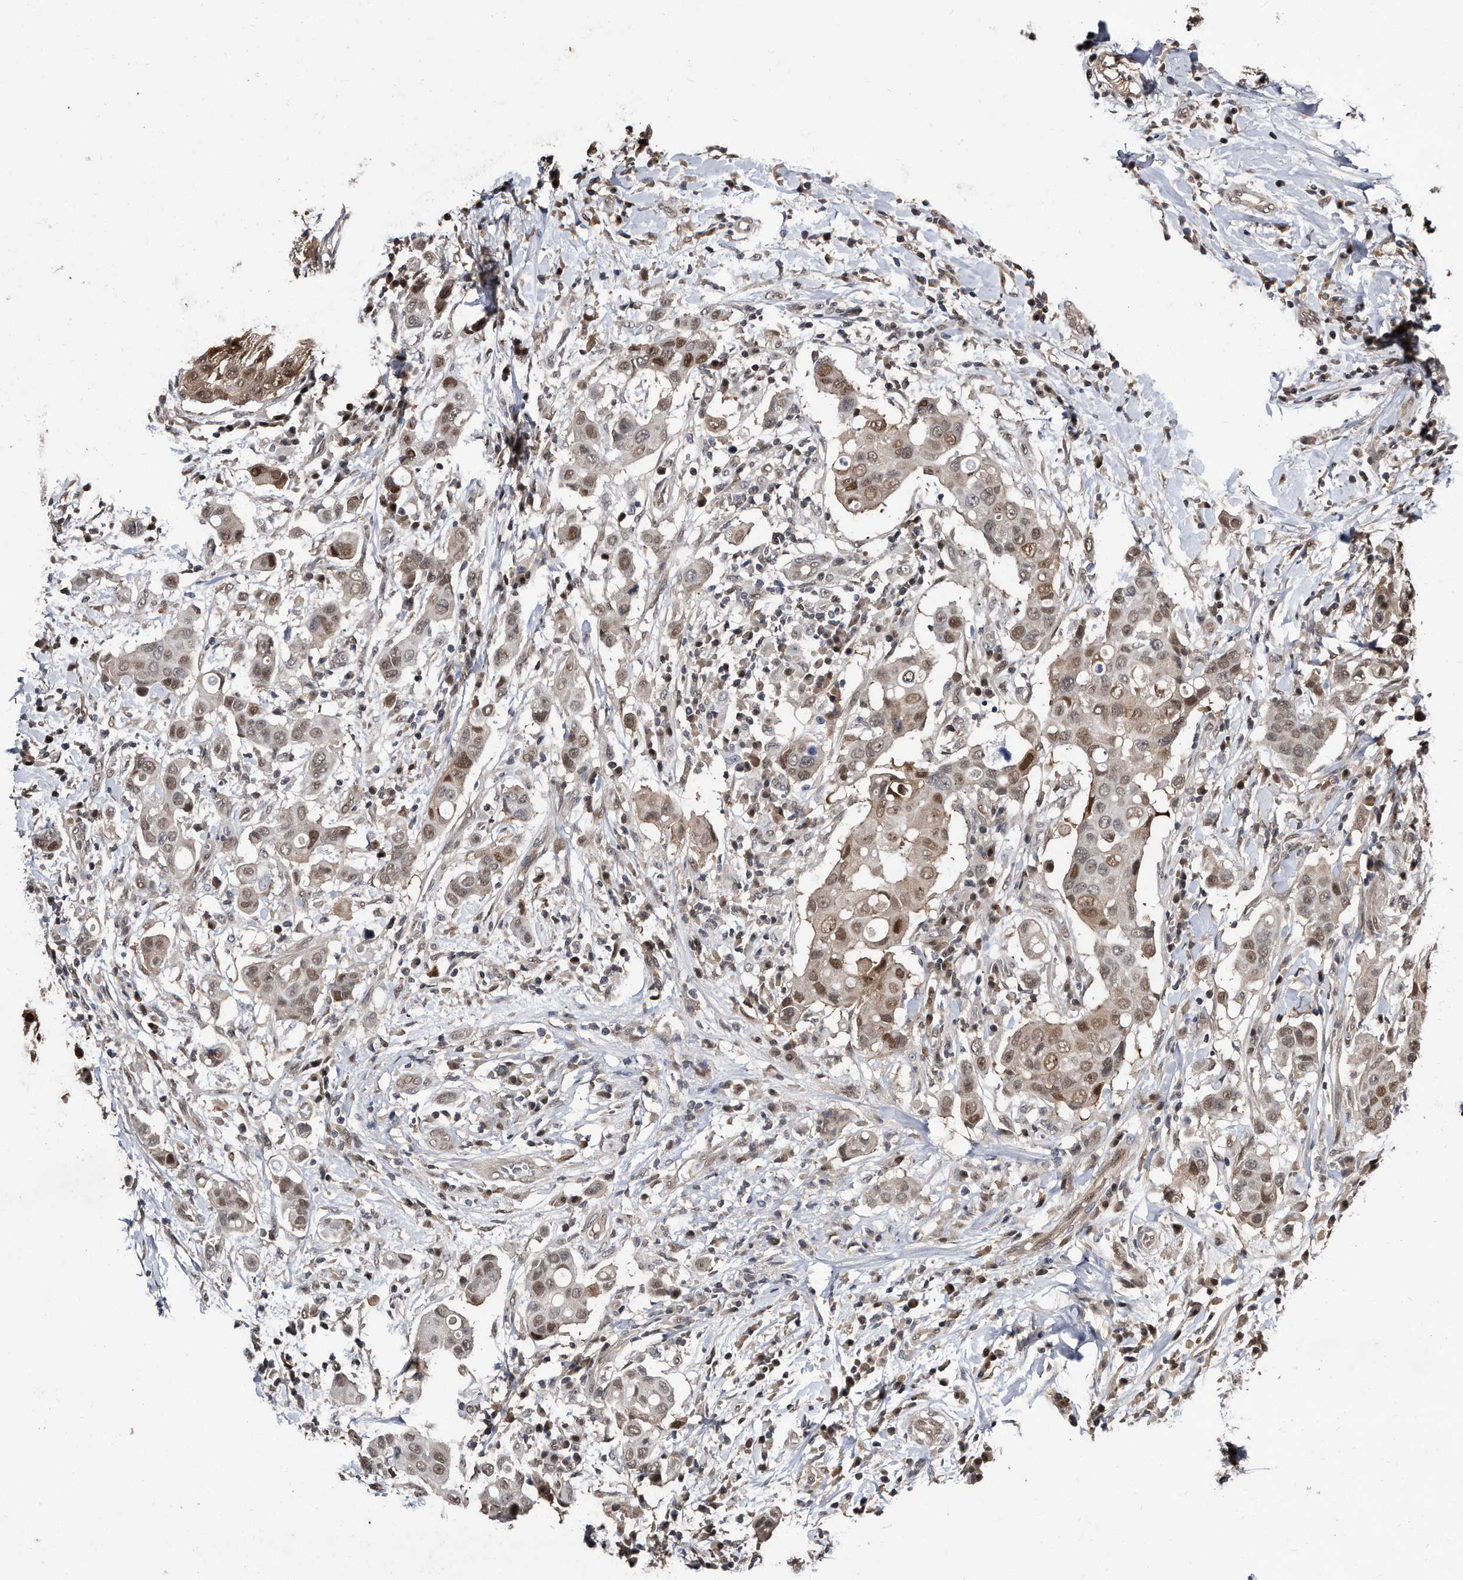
{"staining": {"intensity": "moderate", "quantity": ">75%", "location": "cytoplasmic/membranous,nuclear"}, "tissue": "breast cancer", "cell_type": "Tumor cells", "image_type": "cancer", "snomed": [{"axis": "morphology", "description": "Duct carcinoma"}, {"axis": "topography", "description": "Breast"}], "caption": "Moderate cytoplasmic/membranous and nuclear positivity for a protein is appreciated in about >75% of tumor cells of breast cancer (infiltrating ductal carcinoma) using IHC.", "gene": "RAD23B", "patient": {"sex": "female", "age": 27}}